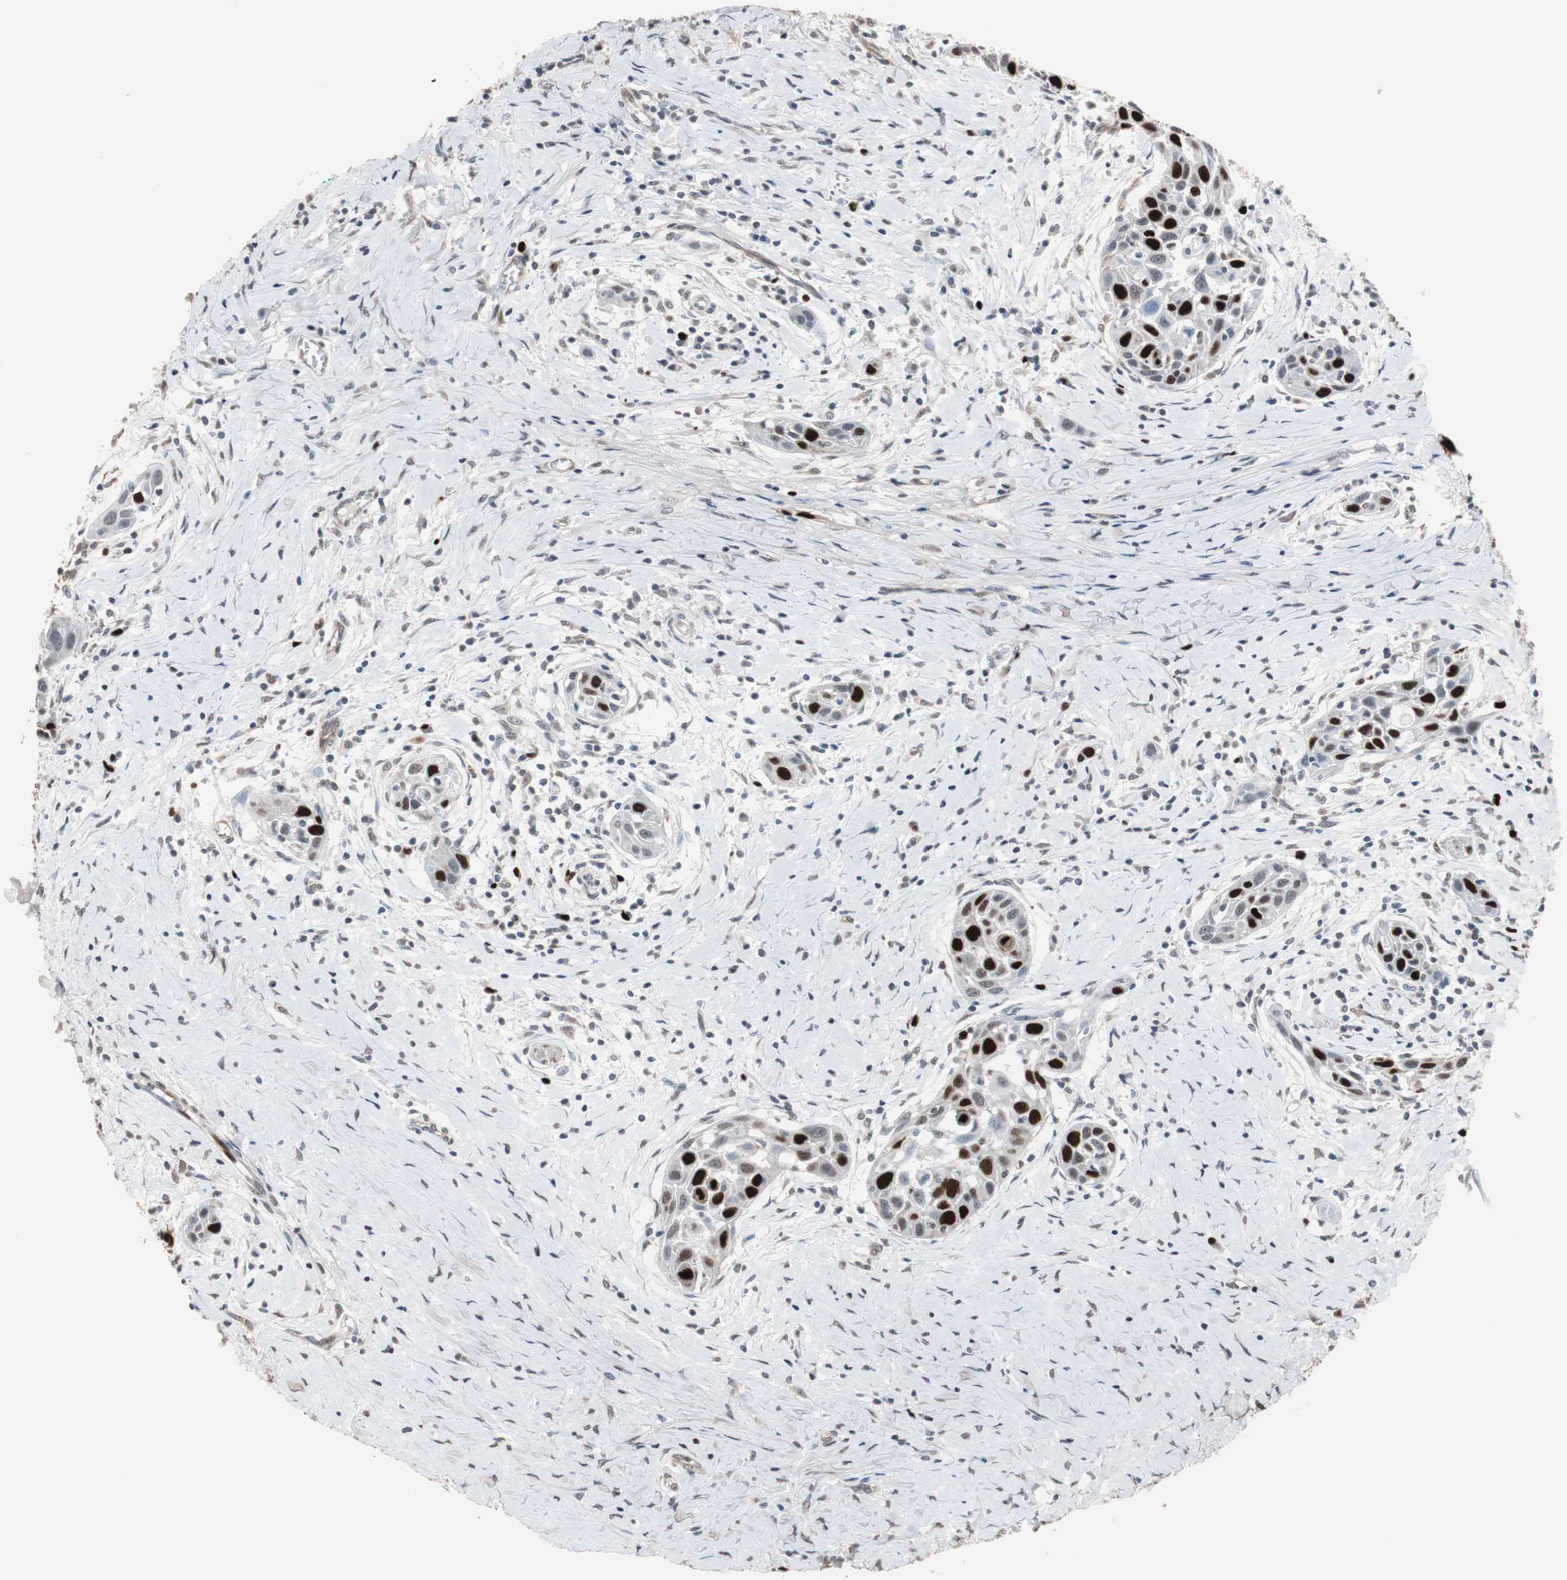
{"staining": {"intensity": "strong", "quantity": ">75%", "location": "nuclear"}, "tissue": "head and neck cancer", "cell_type": "Tumor cells", "image_type": "cancer", "snomed": [{"axis": "morphology", "description": "Squamous cell carcinoma, NOS"}, {"axis": "topography", "description": "Oral tissue"}, {"axis": "topography", "description": "Head-Neck"}], "caption": "This image reveals immunohistochemistry (IHC) staining of human head and neck cancer, with high strong nuclear positivity in approximately >75% of tumor cells.", "gene": "TOP2A", "patient": {"sex": "female", "age": 50}}